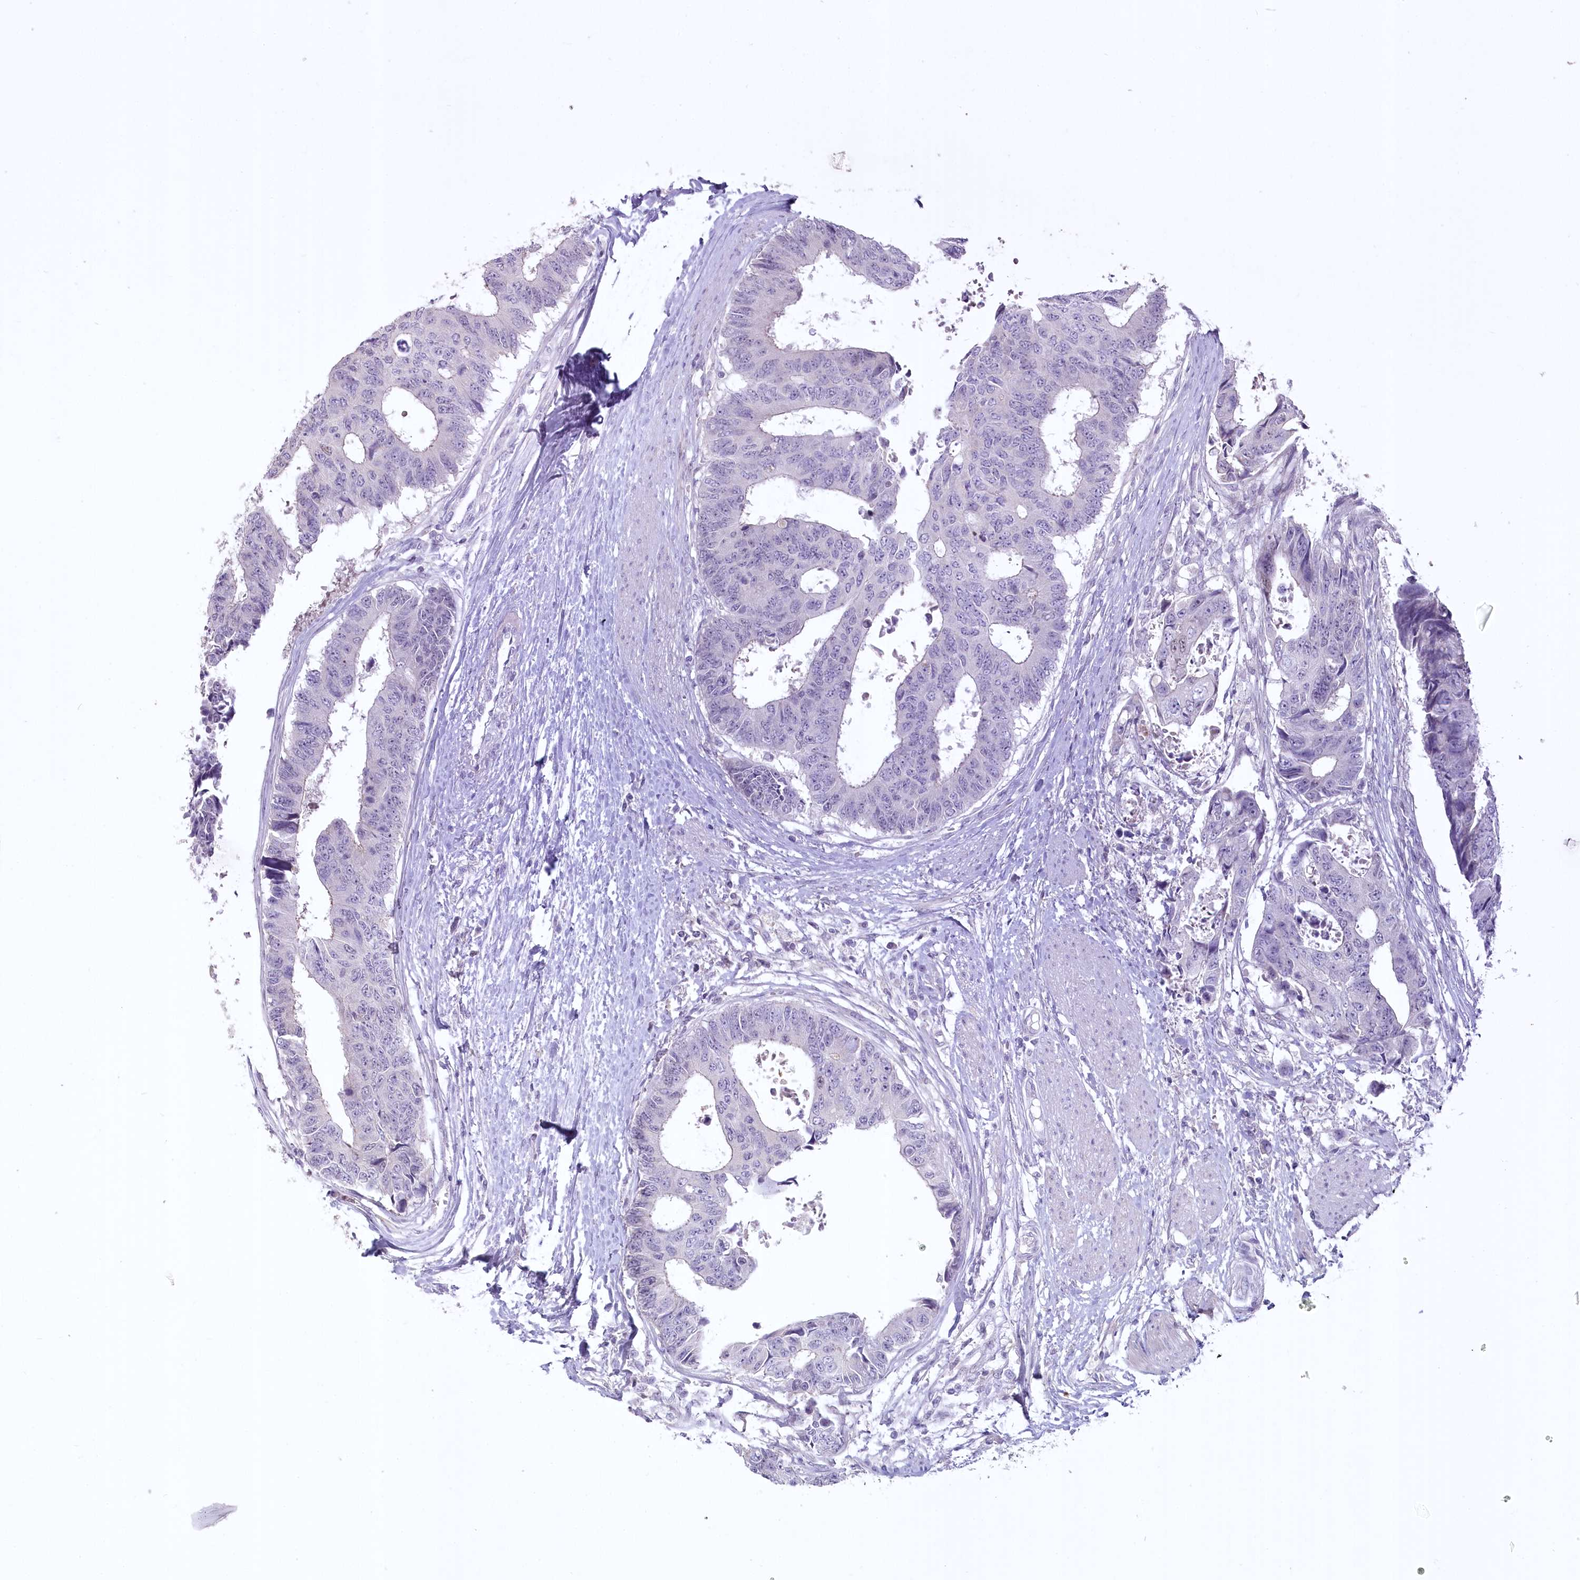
{"staining": {"intensity": "negative", "quantity": "none", "location": "none"}, "tissue": "colorectal cancer", "cell_type": "Tumor cells", "image_type": "cancer", "snomed": [{"axis": "morphology", "description": "Adenocarcinoma, NOS"}, {"axis": "topography", "description": "Rectum"}], "caption": "A micrograph of colorectal cancer stained for a protein displays no brown staining in tumor cells.", "gene": "USP11", "patient": {"sex": "male", "age": 84}}